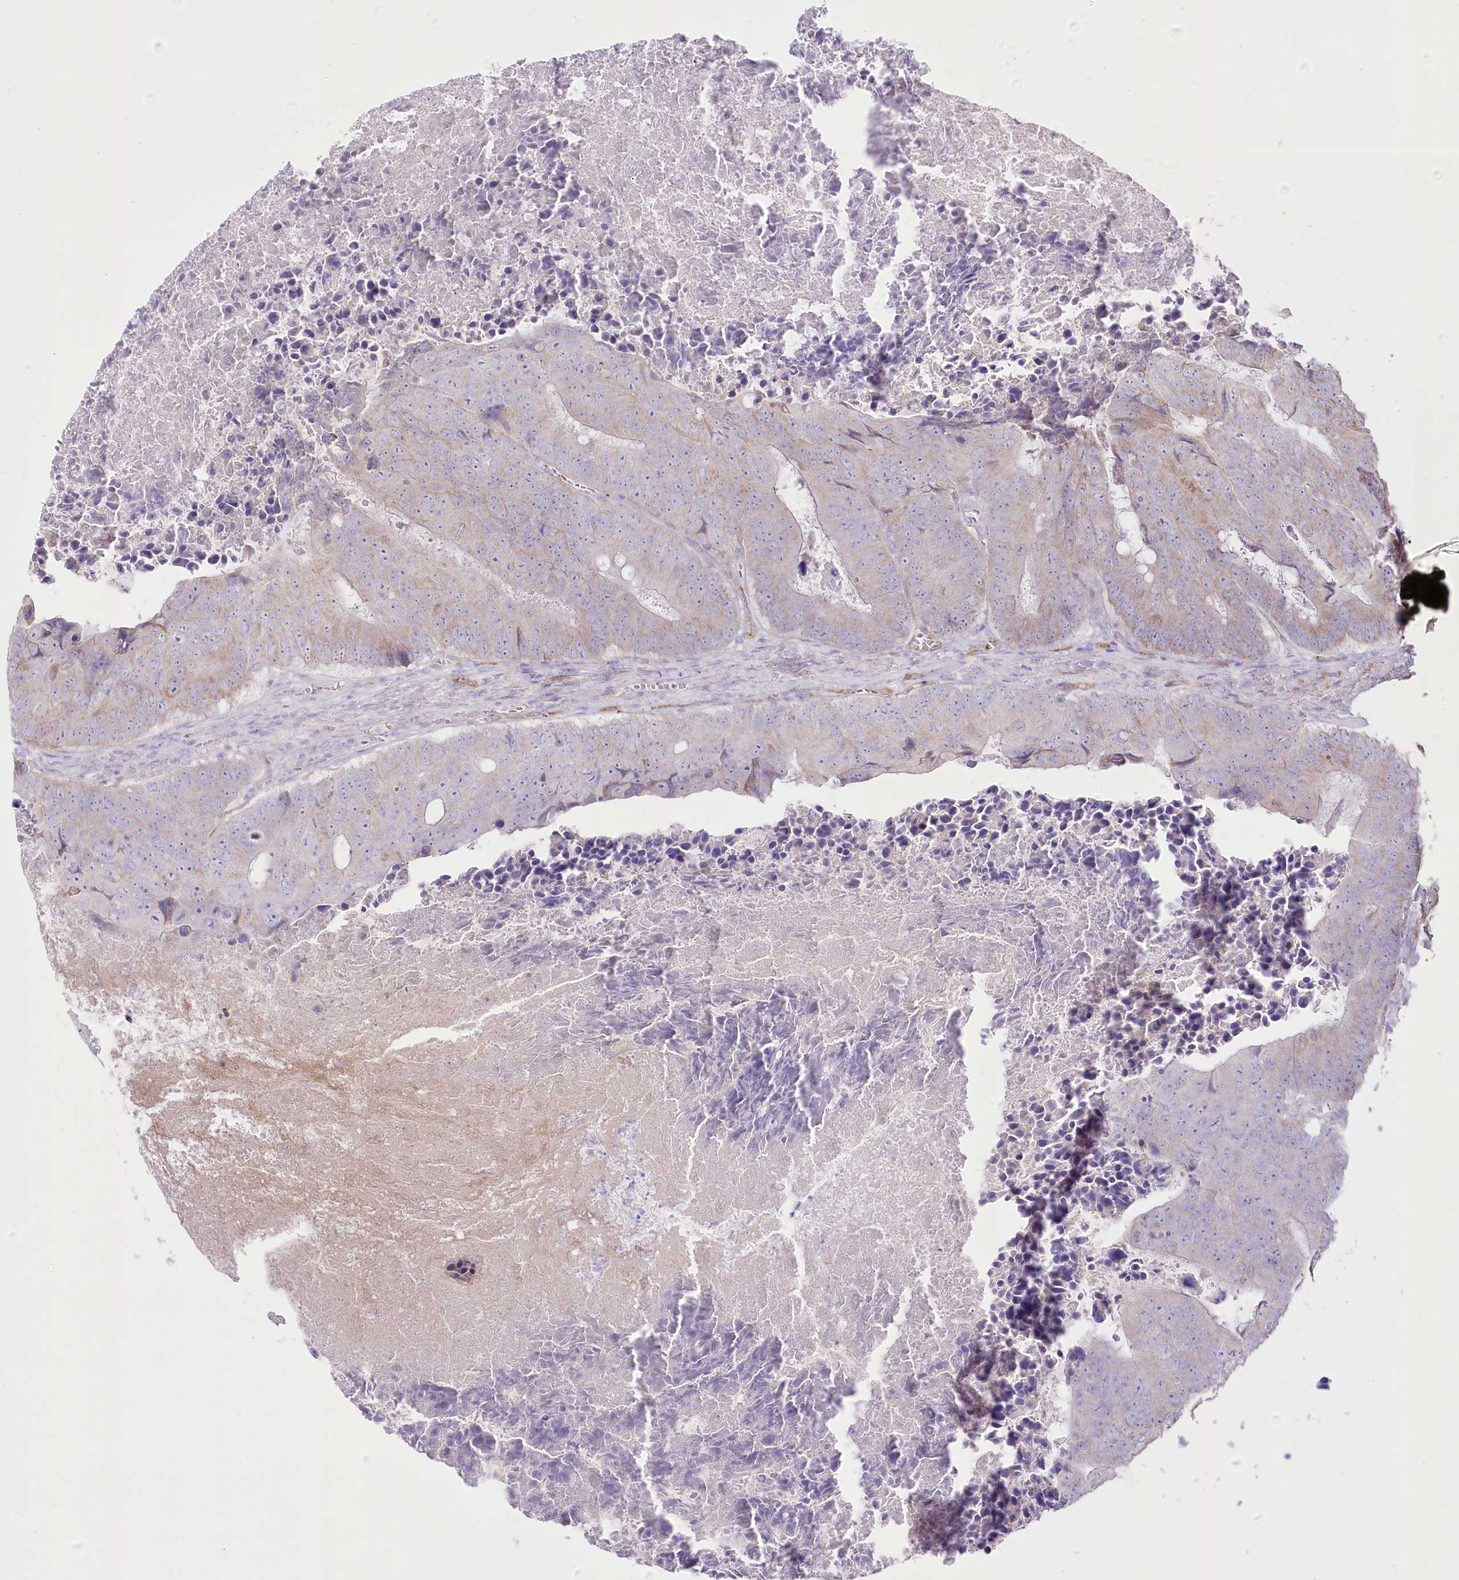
{"staining": {"intensity": "moderate", "quantity": "25%-75%", "location": "cytoplasmic/membranous"}, "tissue": "colorectal cancer", "cell_type": "Tumor cells", "image_type": "cancer", "snomed": [{"axis": "morphology", "description": "Adenocarcinoma, NOS"}, {"axis": "topography", "description": "Colon"}], "caption": "Adenocarcinoma (colorectal) tissue exhibits moderate cytoplasmic/membranous staining in about 25%-75% of tumor cells", "gene": "SLC39A10", "patient": {"sex": "male", "age": 87}}